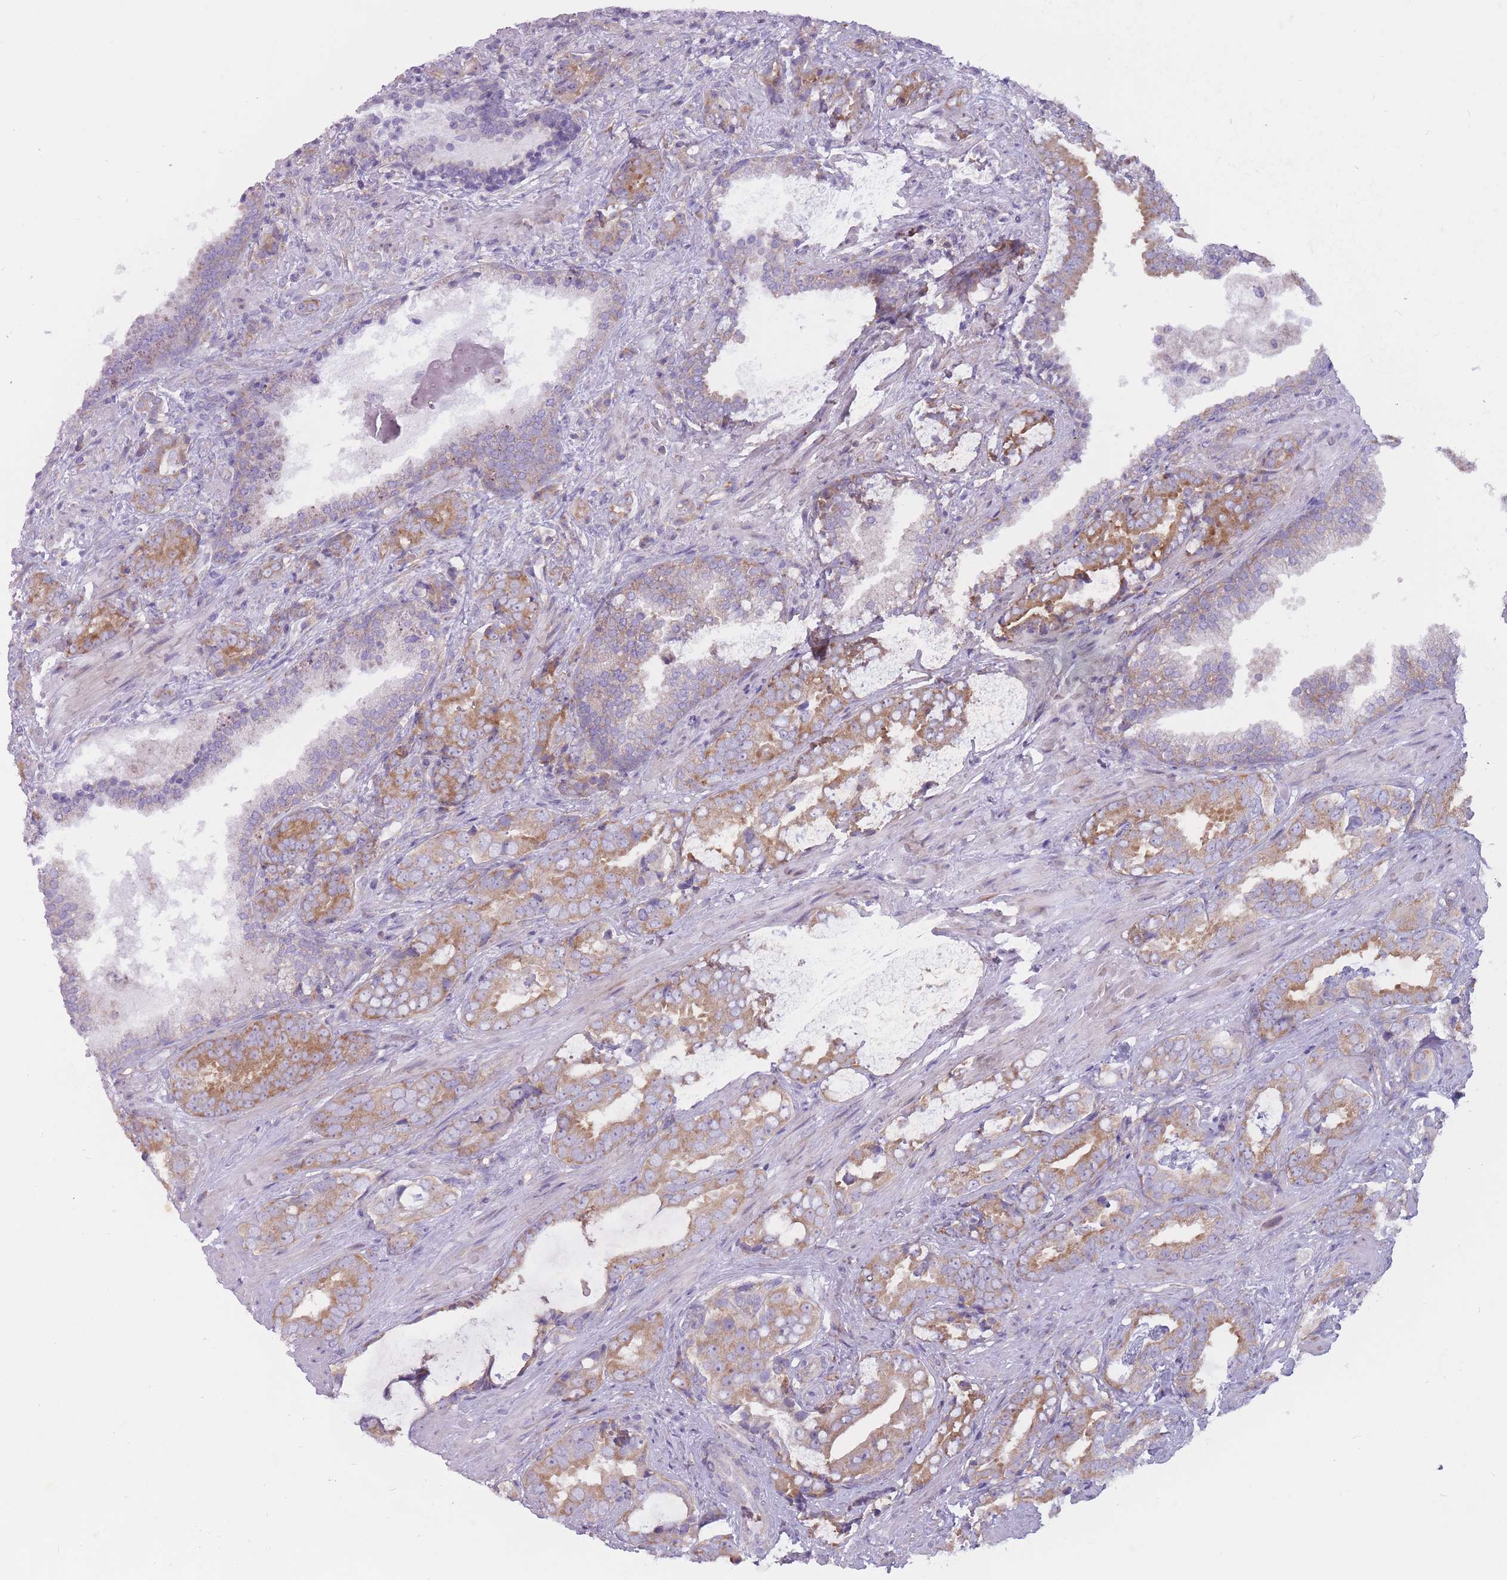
{"staining": {"intensity": "moderate", "quantity": ">75%", "location": "cytoplasmic/membranous"}, "tissue": "prostate cancer", "cell_type": "Tumor cells", "image_type": "cancer", "snomed": [{"axis": "morphology", "description": "Adenocarcinoma, High grade"}, {"axis": "topography", "description": "Prostate"}], "caption": "Prostate cancer stained with DAB immunohistochemistry shows medium levels of moderate cytoplasmic/membranous positivity in approximately >75% of tumor cells.", "gene": "RPL18", "patient": {"sex": "male", "age": 71}}